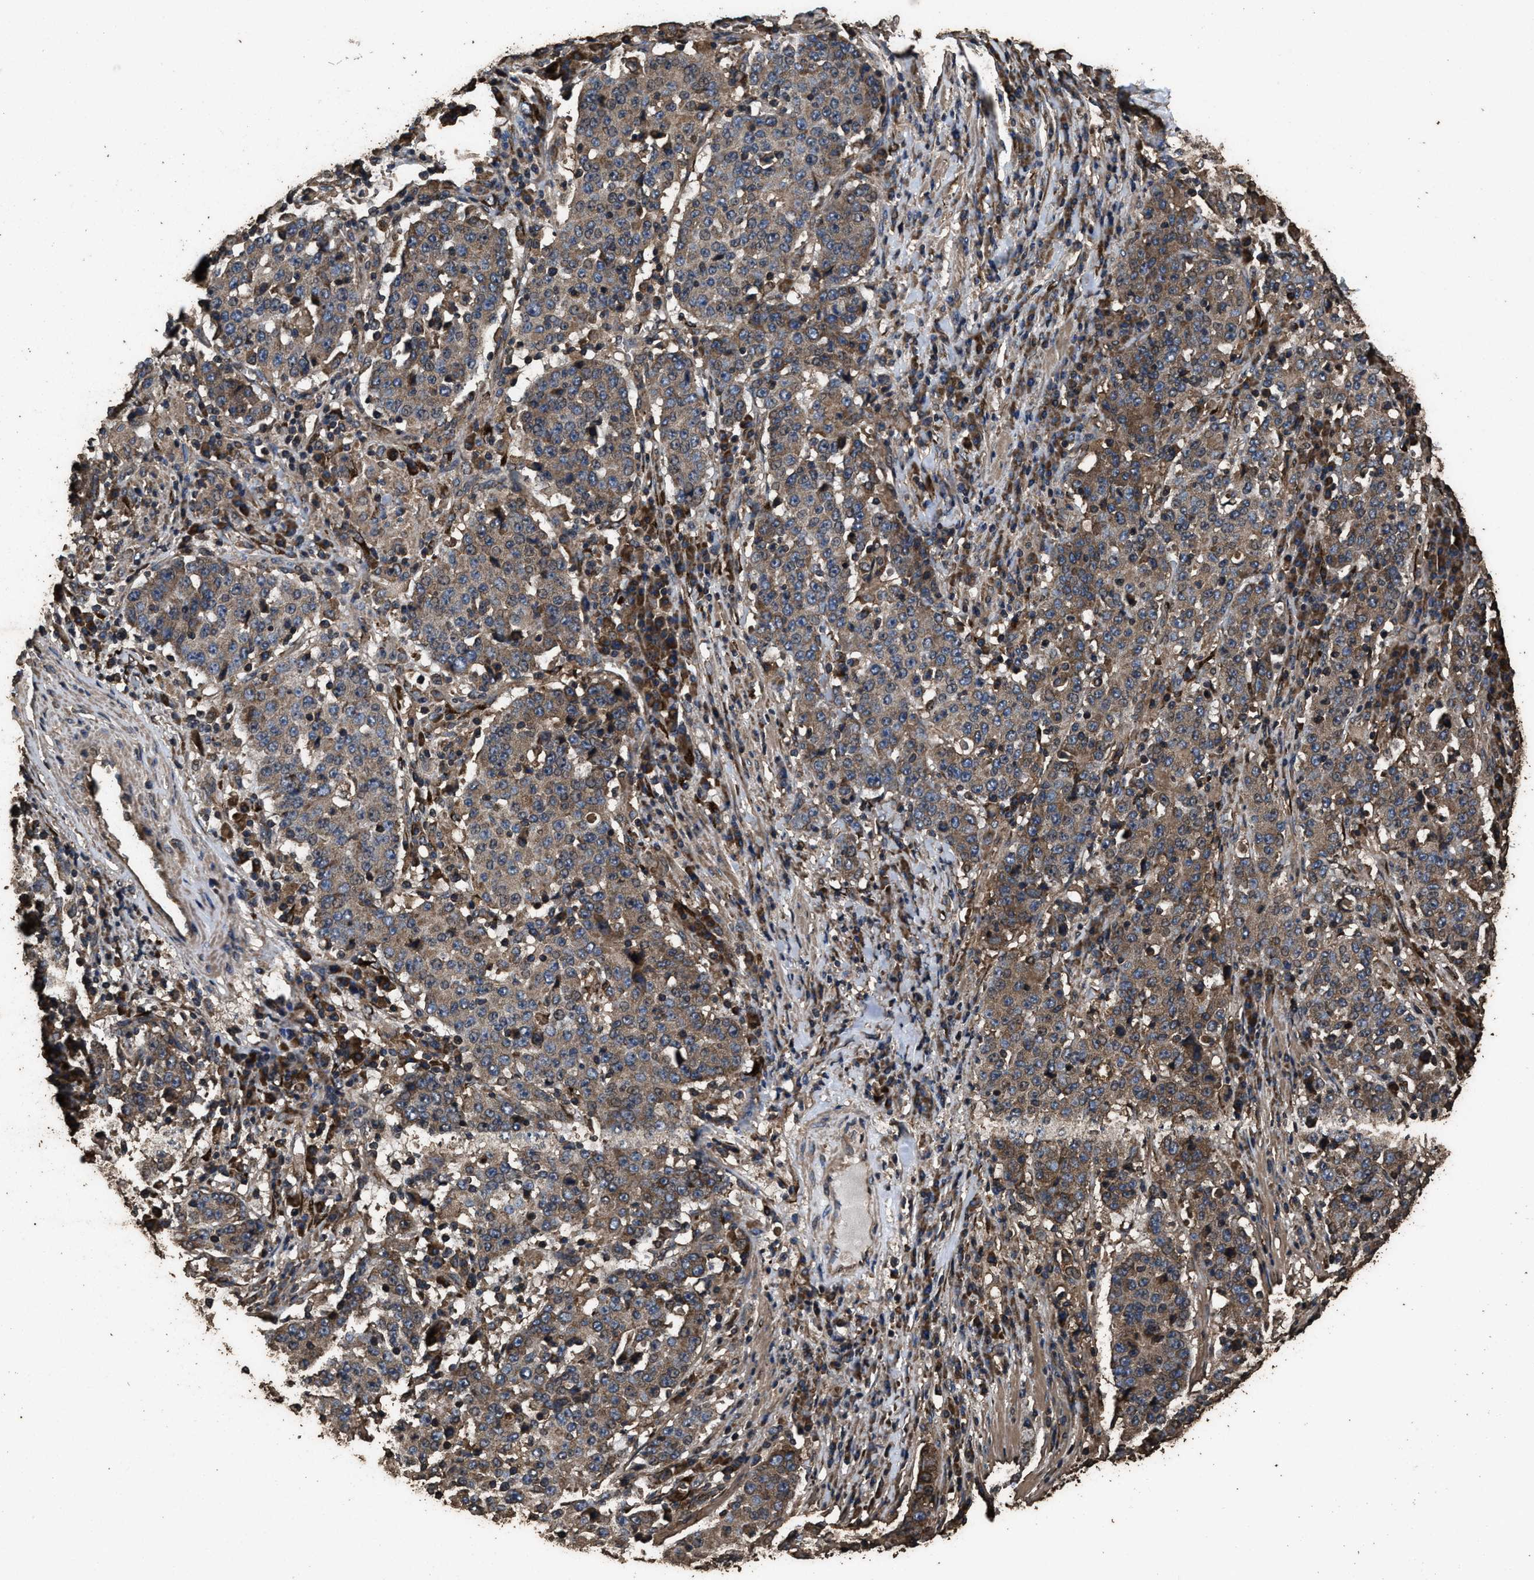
{"staining": {"intensity": "moderate", "quantity": ">75%", "location": "cytoplasmic/membranous"}, "tissue": "stomach cancer", "cell_type": "Tumor cells", "image_type": "cancer", "snomed": [{"axis": "morphology", "description": "Adenocarcinoma, NOS"}, {"axis": "topography", "description": "Stomach"}], "caption": "Tumor cells exhibit moderate cytoplasmic/membranous staining in approximately >75% of cells in adenocarcinoma (stomach). Using DAB (3,3'-diaminobenzidine) (brown) and hematoxylin (blue) stains, captured at high magnification using brightfield microscopy.", "gene": "ZMYND19", "patient": {"sex": "male", "age": 59}}